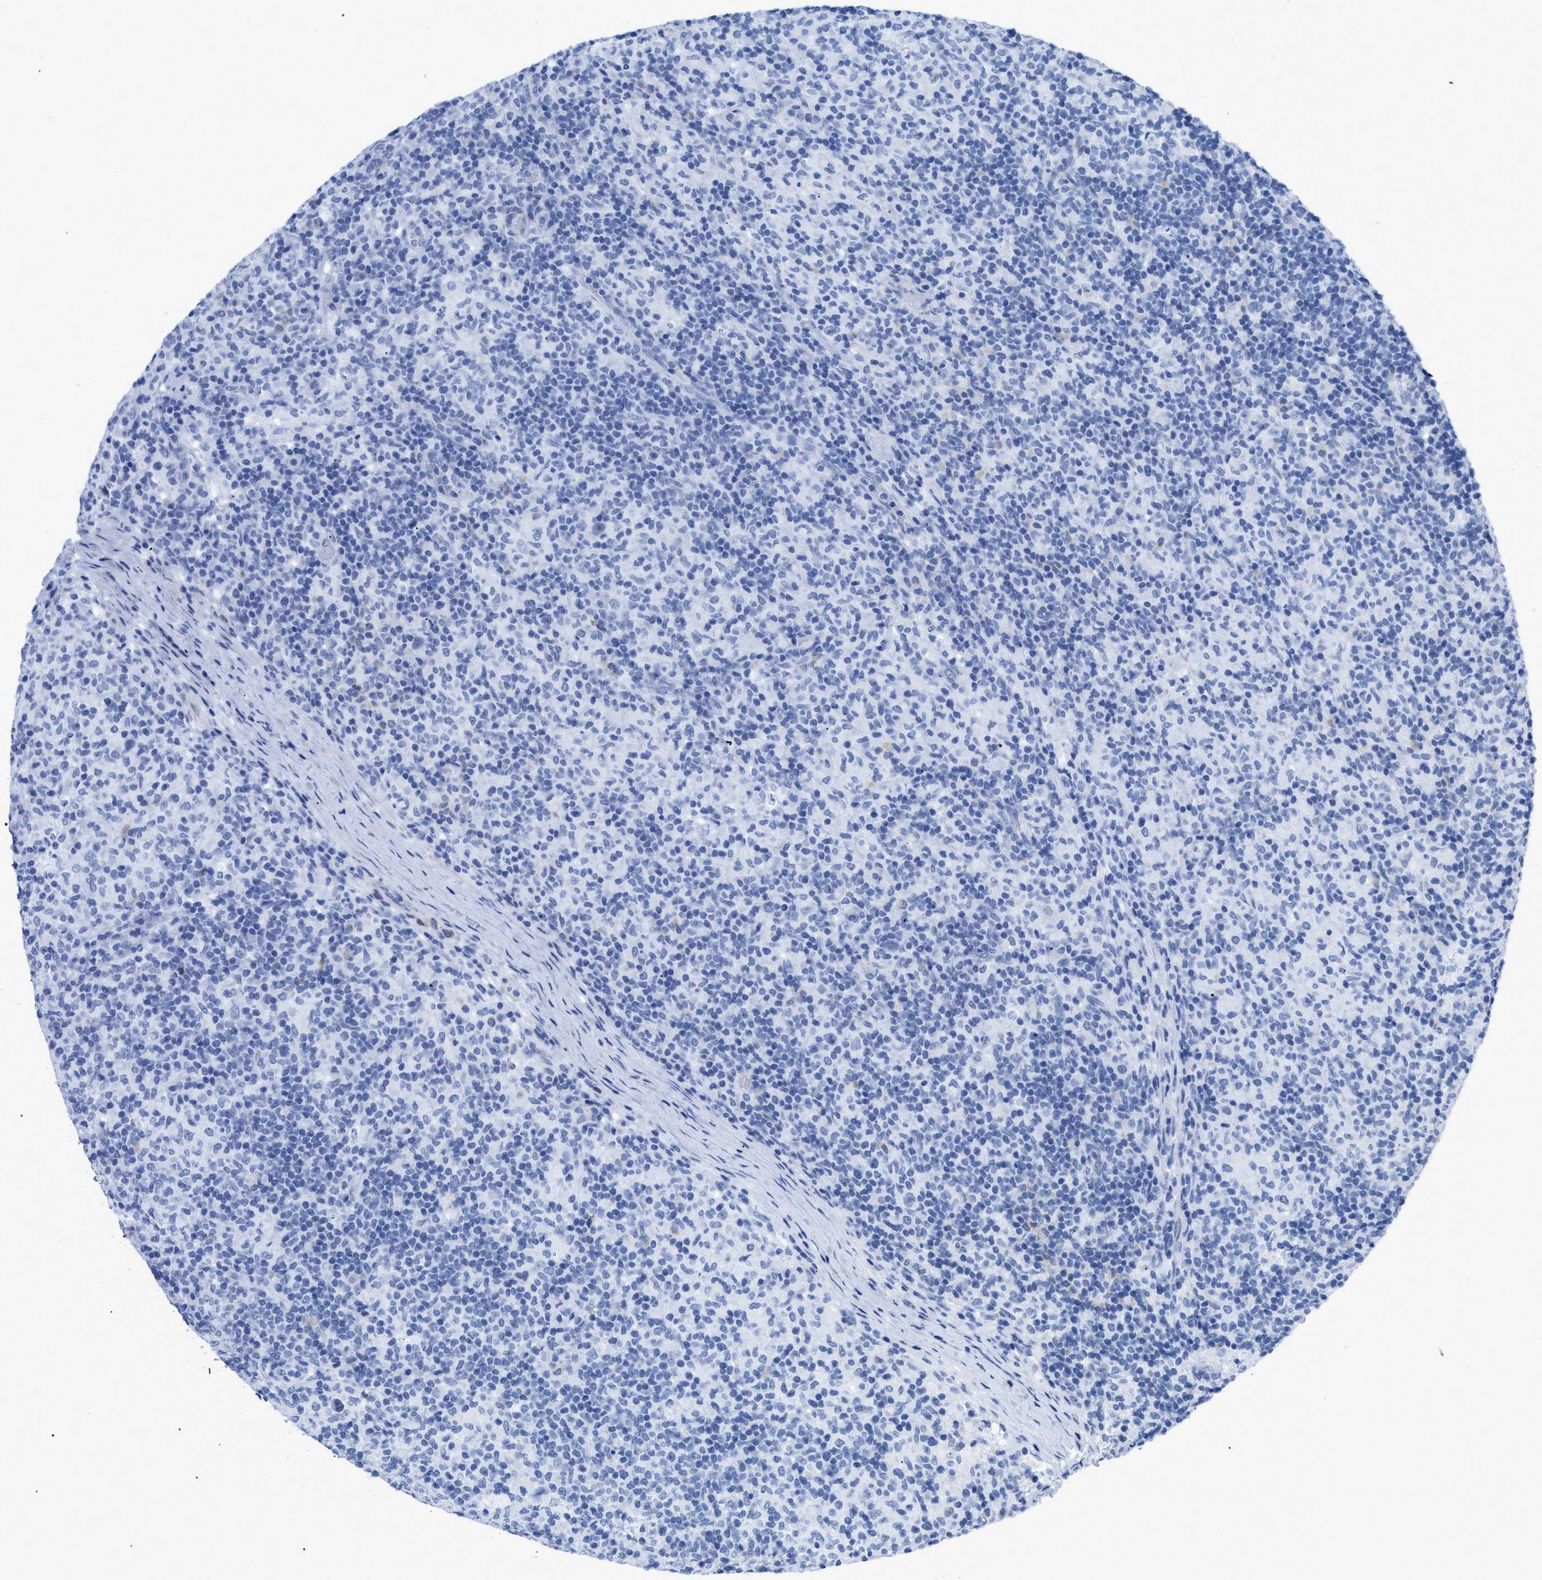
{"staining": {"intensity": "negative", "quantity": "none", "location": "none"}, "tissue": "lymphoma", "cell_type": "Tumor cells", "image_type": "cancer", "snomed": [{"axis": "morphology", "description": "Hodgkin's disease, NOS"}, {"axis": "topography", "description": "Lymph node"}], "caption": "Human lymphoma stained for a protein using IHC shows no staining in tumor cells.", "gene": "DUSP26", "patient": {"sex": "male", "age": 70}}